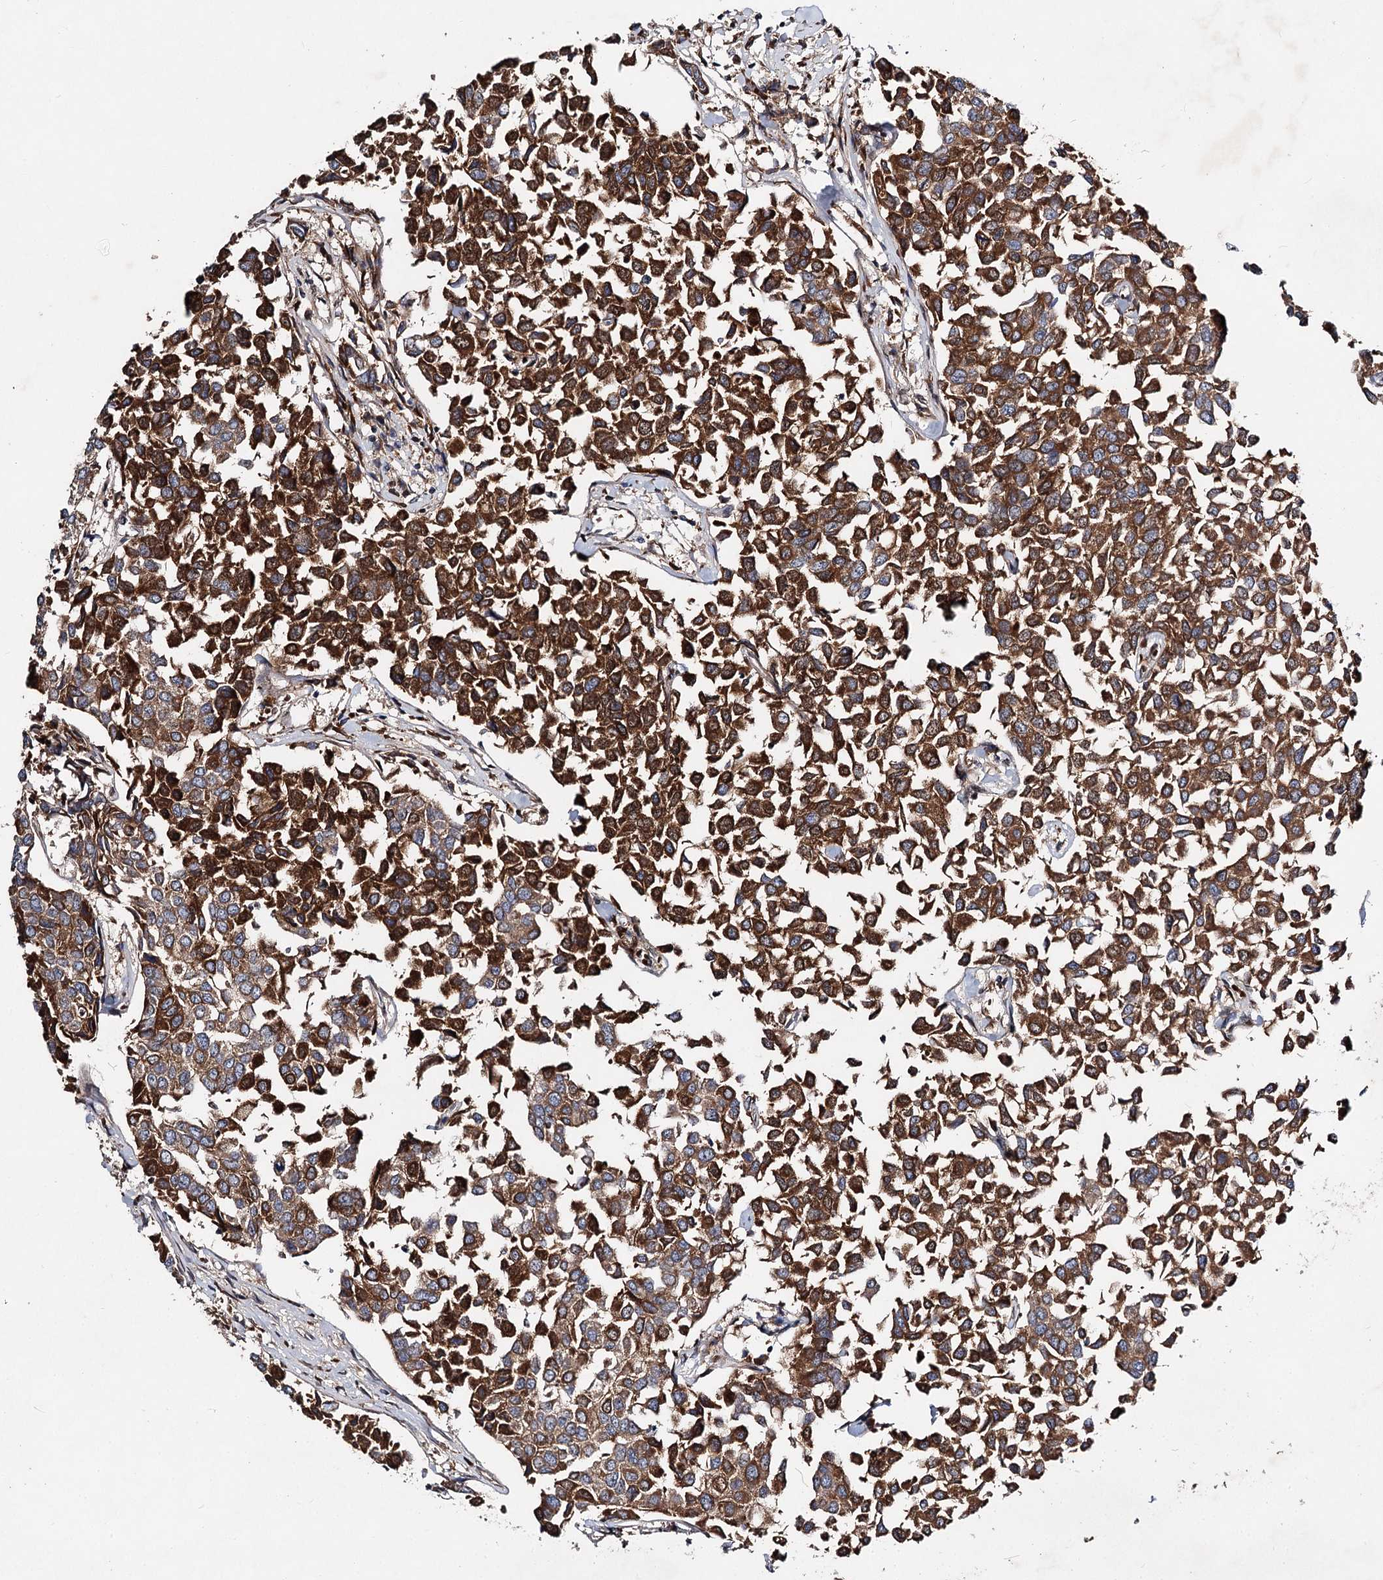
{"staining": {"intensity": "strong", "quantity": ">75%", "location": "cytoplasmic/membranous"}, "tissue": "breast cancer", "cell_type": "Tumor cells", "image_type": "cancer", "snomed": [{"axis": "morphology", "description": "Duct carcinoma"}, {"axis": "topography", "description": "Breast"}], "caption": "Invasive ductal carcinoma (breast) stained with immunohistochemistry shows strong cytoplasmic/membranous expression in about >75% of tumor cells. The protein of interest is shown in brown color, while the nuclei are stained blue.", "gene": "MSANTD2", "patient": {"sex": "female", "age": 55}}